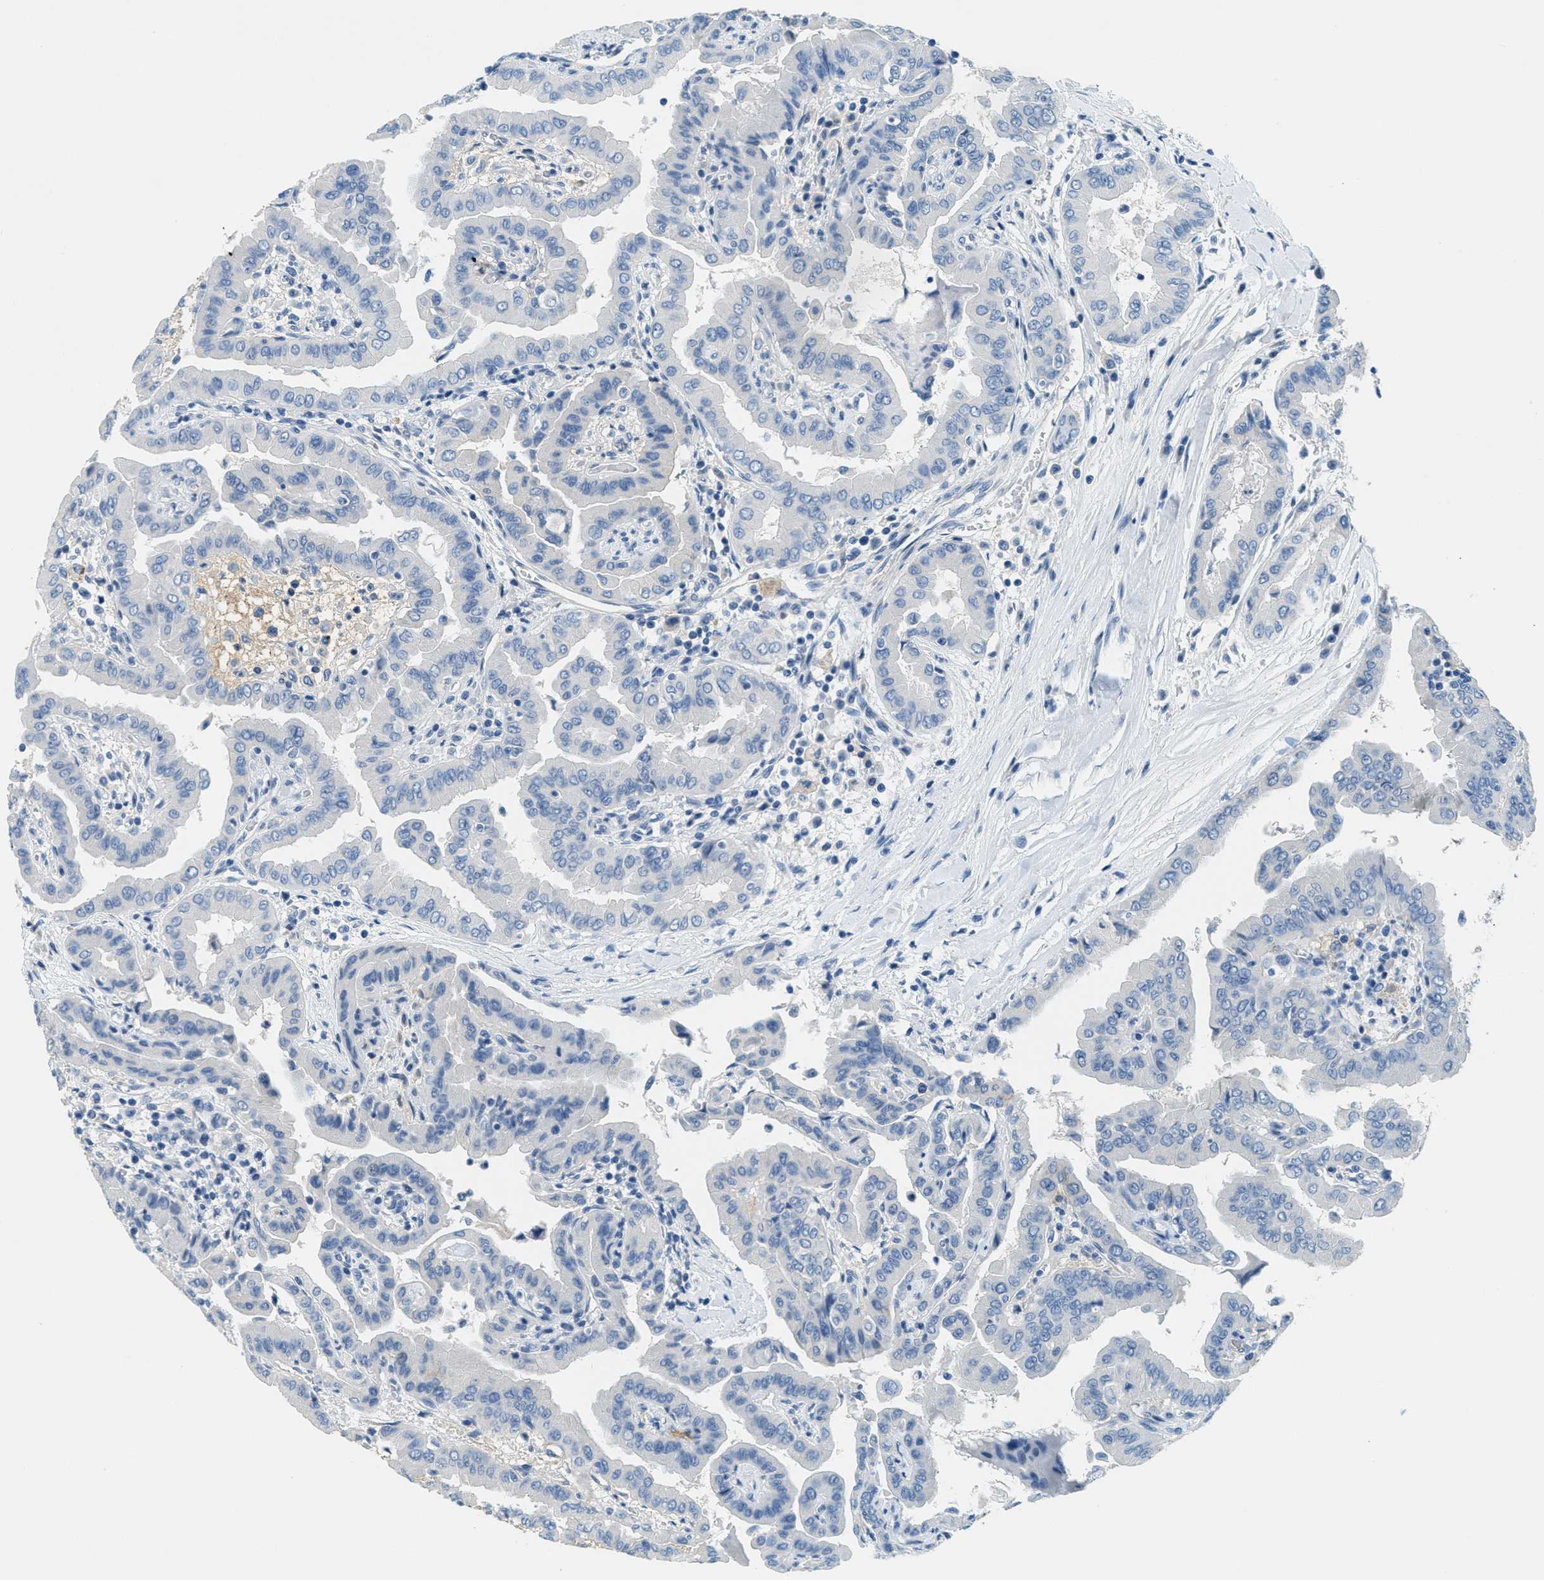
{"staining": {"intensity": "negative", "quantity": "none", "location": "none"}, "tissue": "thyroid cancer", "cell_type": "Tumor cells", "image_type": "cancer", "snomed": [{"axis": "morphology", "description": "Papillary adenocarcinoma, NOS"}, {"axis": "topography", "description": "Thyroid gland"}], "caption": "This is an IHC image of human thyroid papillary adenocarcinoma. There is no expression in tumor cells.", "gene": "A2M", "patient": {"sex": "male", "age": 33}}